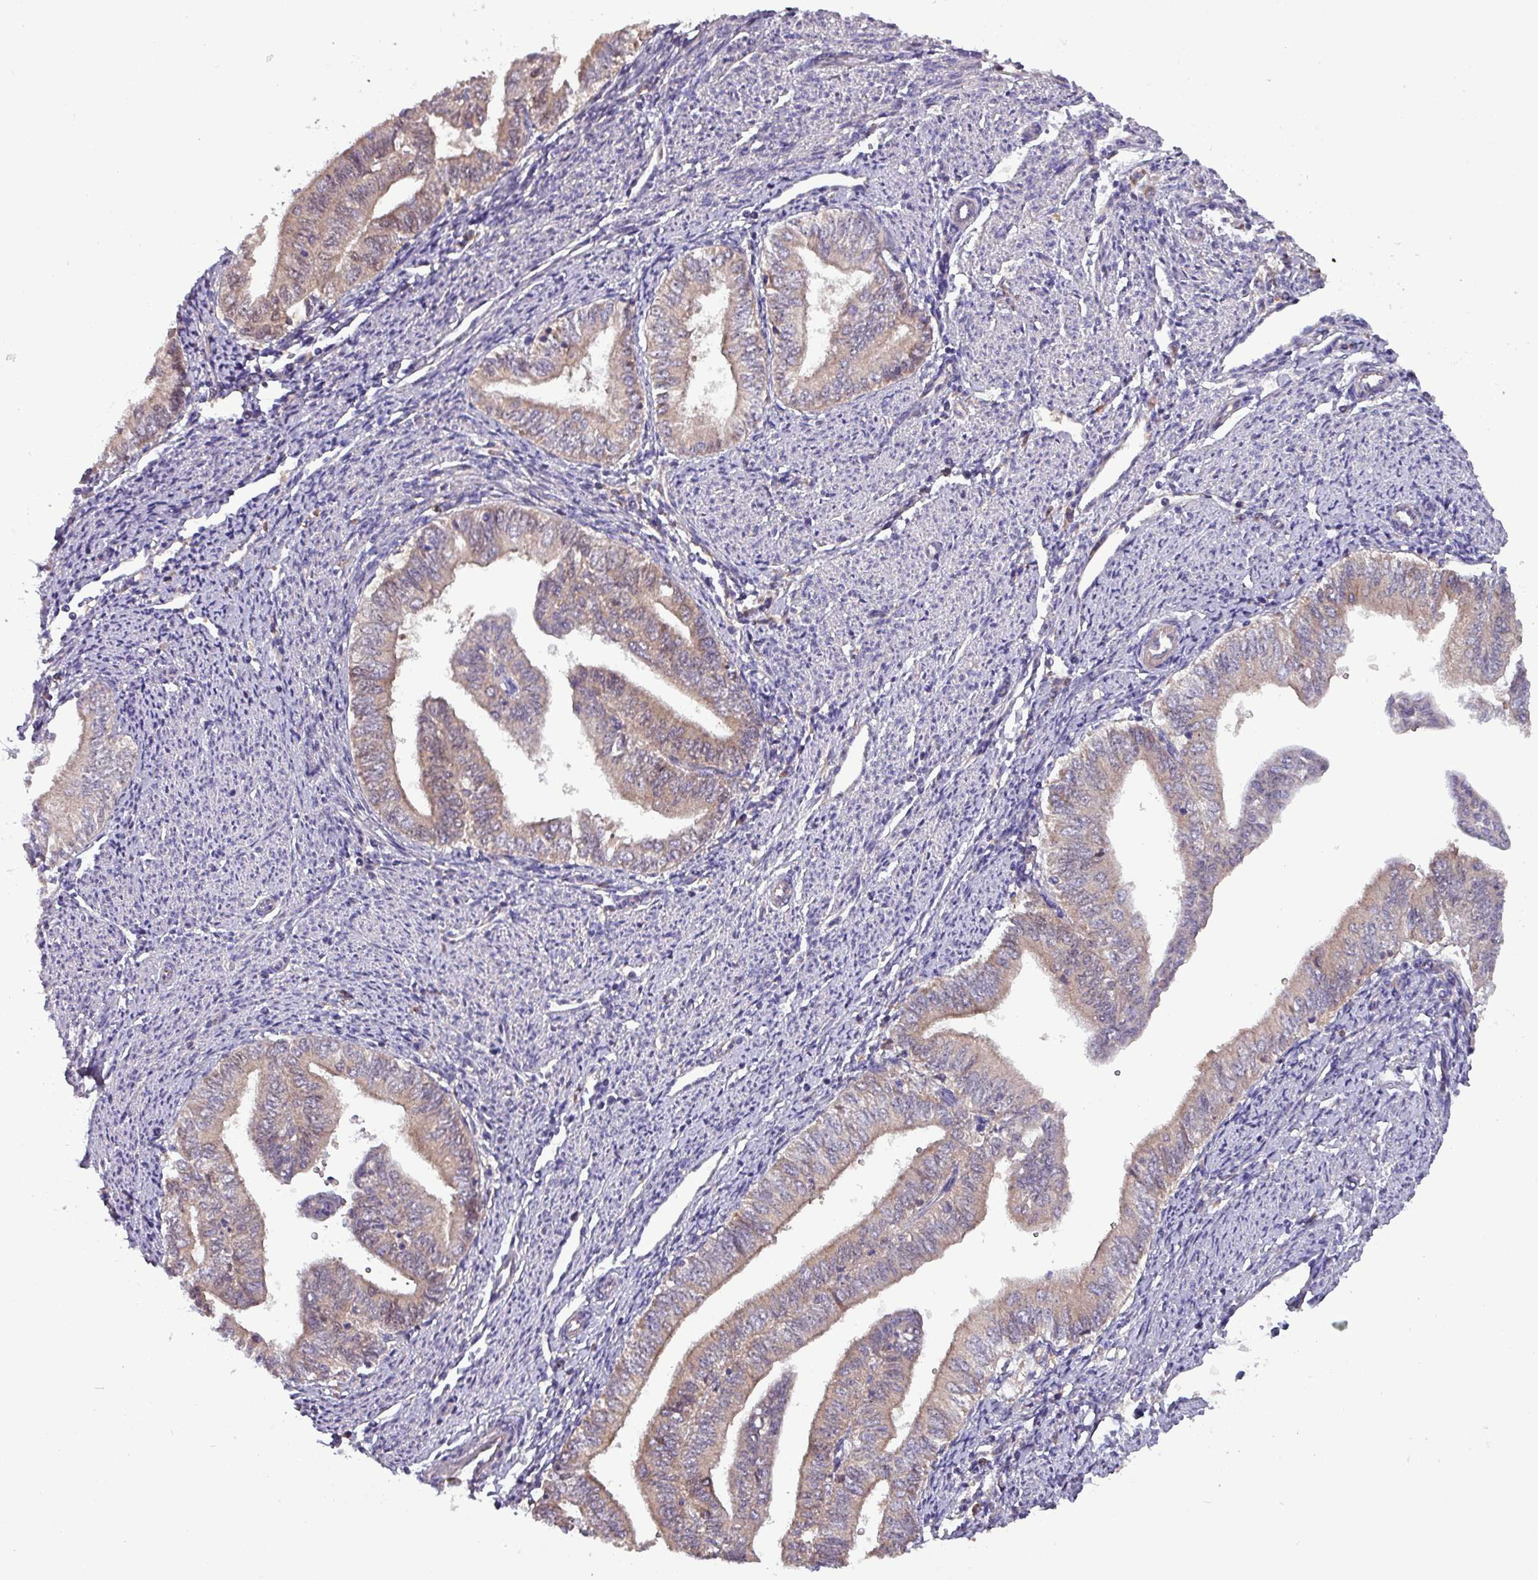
{"staining": {"intensity": "weak", "quantity": ">75%", "location": "cytoplasmic/membranous"}, "tissue": "endometrial cancer", "cell_type": "Tumor cells", "image_type": "cancer", "snomed": [{"axis": "morphology", "description": "Adenocarcinoma, NOS"}, {"axis": "topography", "description": "Endometrium"}], "caption": "Protein analysis of adenocarcinoma (endometrial) tissue displays weak cytoplasmic/membranous positivity in about >75% of tumor cells. Nuclei are stained in blue.", "gene": "PAFAH1B2", "patient": {"sex": "female", "age": 66}}